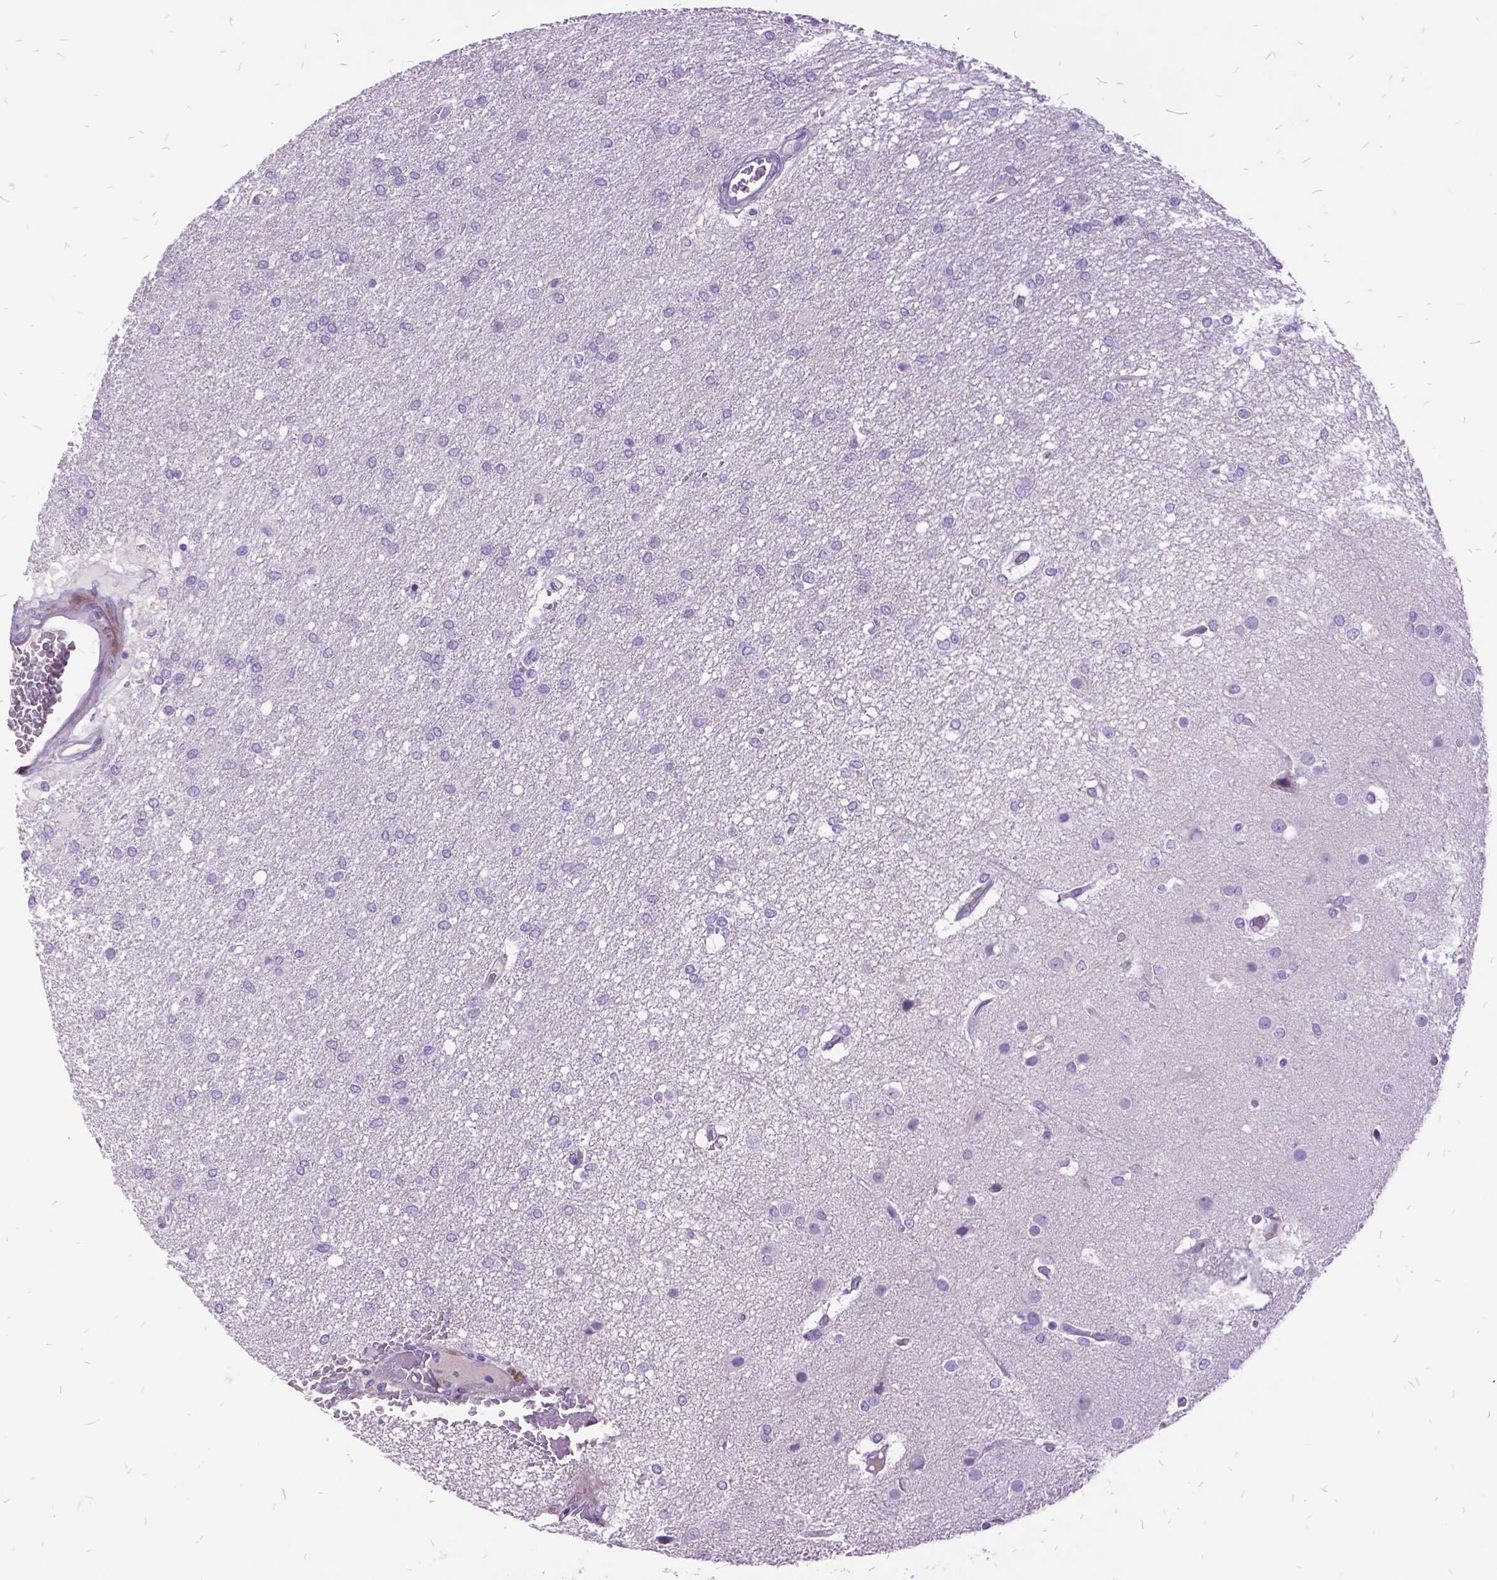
{"staining": {"intensity": "negative", "quantity": "none", "location": "none"}, "tissue": "glioma", "cell_type": "Tumor cells", "image_type": "cancer", "snomed": [{"axis": "morphology", "description": "Glioma, malignant, High grade"}, {"axis": "topography", "description": "Brain"}], "caption": "Immunohistochemistry (IHC) photomicrograph of malignant high-grade glioma stained for a protein (brown), which displays no expression in tumor cells. (Immunohistochemistry (IHC), brightfield microscopy, high magnification).", "gene": "ITGB6", "patient": {"sex": "female", "age": 61}}